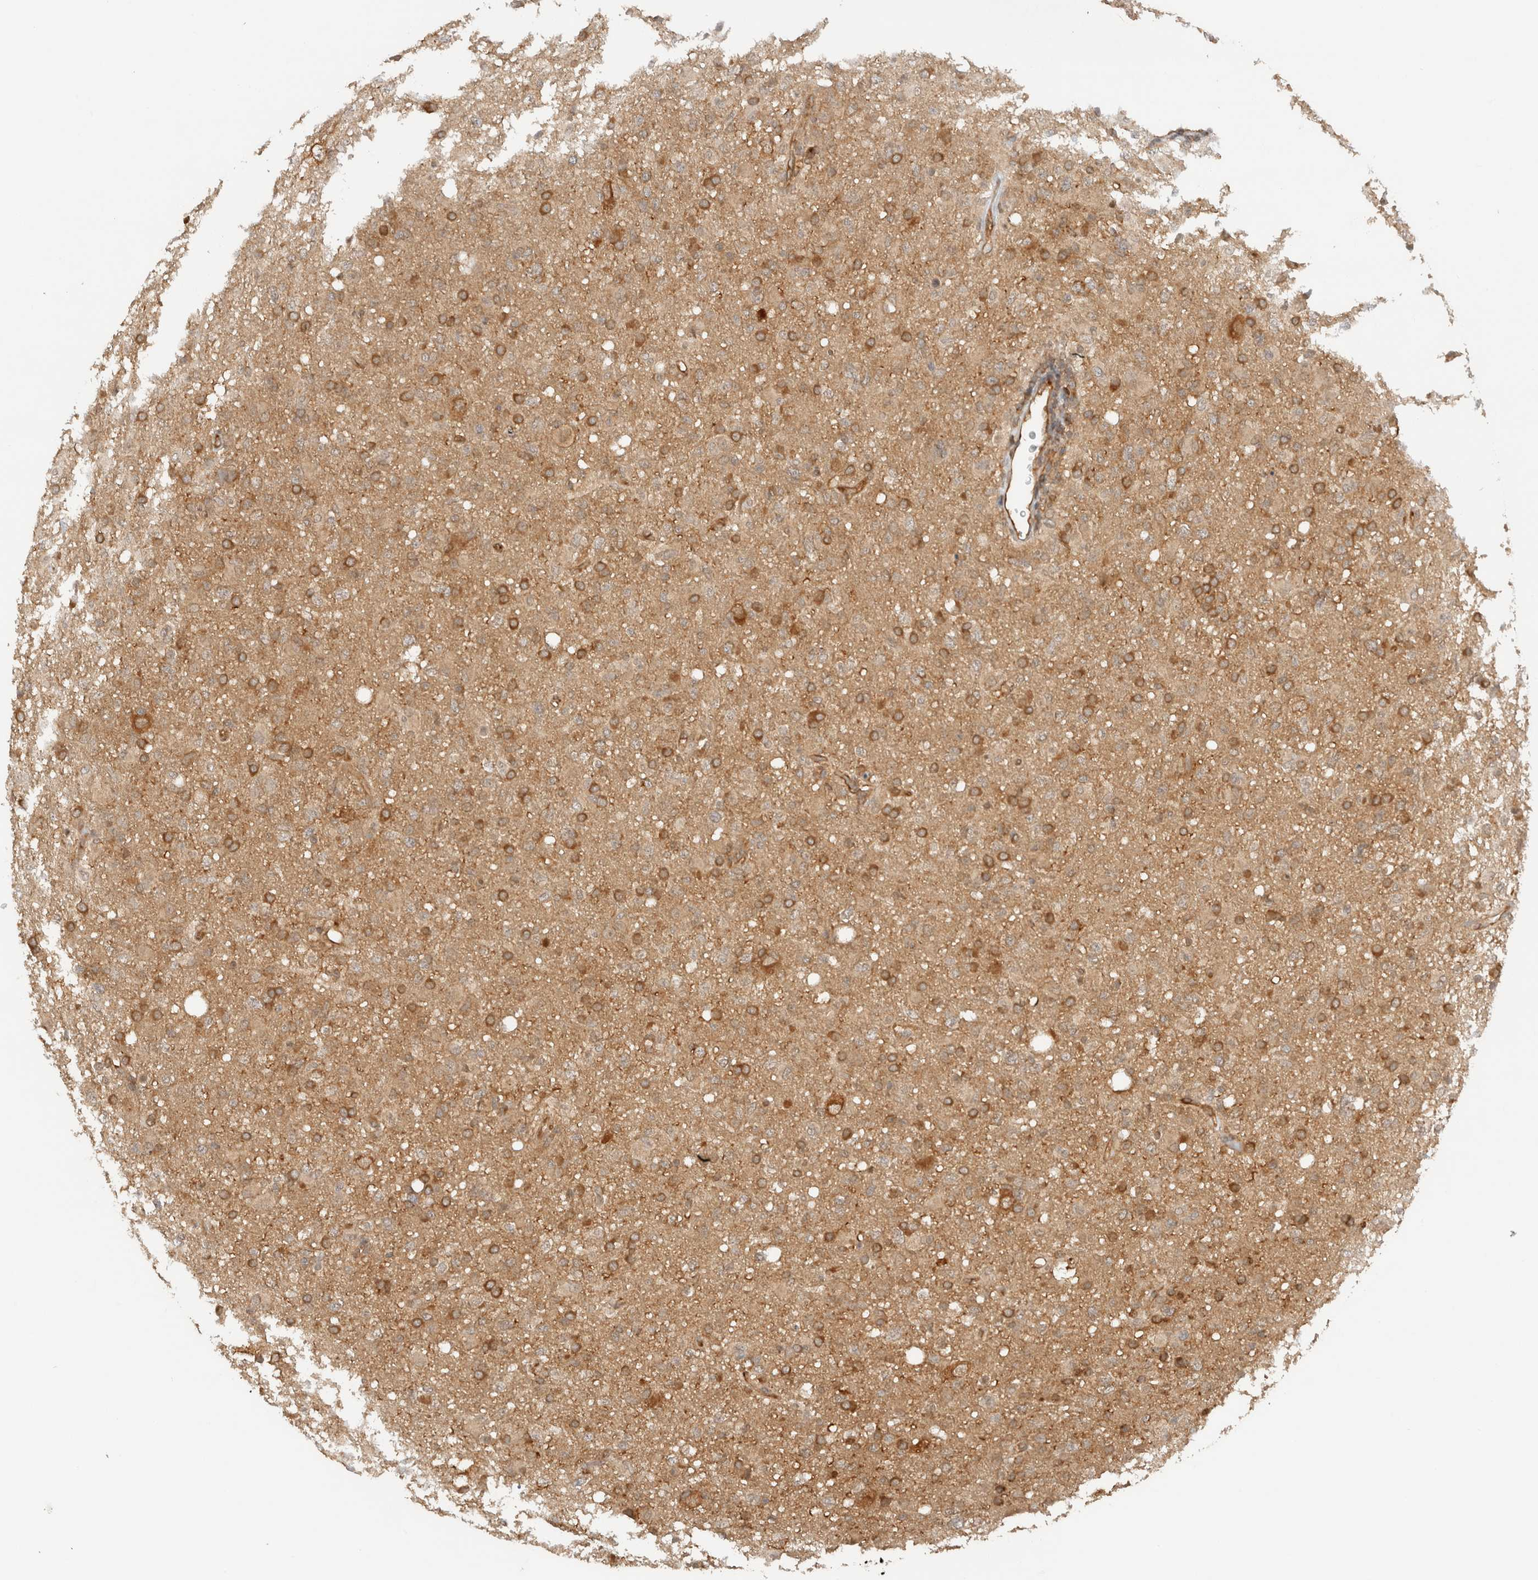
{"staining": {"intensity": "moderate", "quantity": ">75%", "location": "cytoplasmic/membranous"}, "tissue": "glioma", "cell_type": "Tumor cells", "image_type": "cancer", "snomed": [{"axis": "morphology", "description": "Glioma, malignant, High grade"}, {"axis": "topography", "description": "Brain"}], "caption": "This is a photomicrograph of immunohistochemistry staining of high-grade glioma (malignant), which shows moderate expression in the cytoplasmic/membranous of tumor cells.", "gene": "ARFGEF2", "patient": {"sex": "female", "age": 57}}